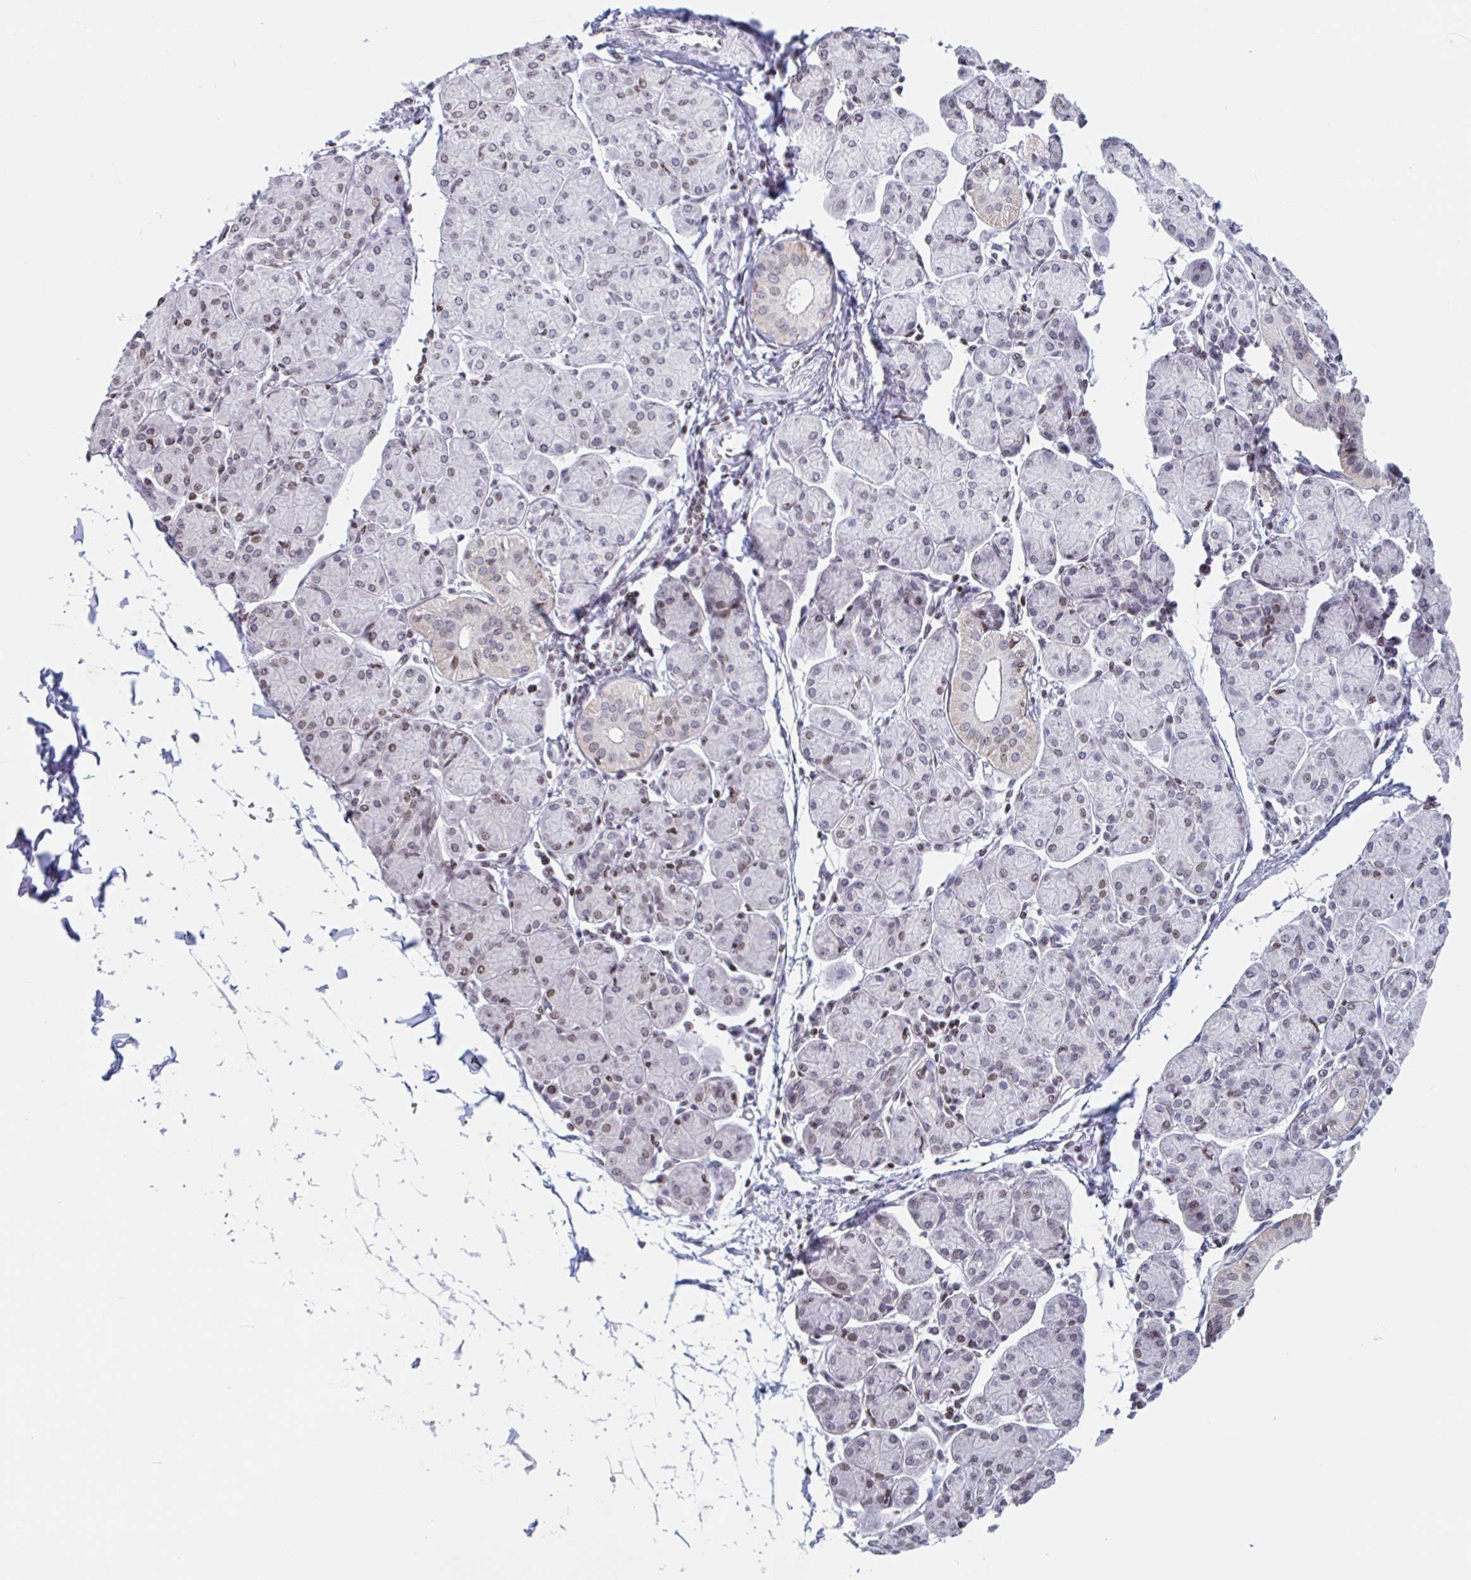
{"staining": {"intensity": "weak", "quantity": "25%-75%", "location": "nuclear"}, "tissue": "salivary gland", "cell_type": "Glandular cells", "image_type": "normal", "snomed": [{"axis": "morphology", "description": "Normal tissue, NOS"}, {"axis": "morphology", "description": "Inflammation, NOS"}, {"axis": "topography", "description": "Lymph node"}, {"axis": "topography", "description": "Salivary gland"}], "caption": "This photomicrograph exhibits immunohistochemistry (IHC) staining of benign salivary gland, with low weak nuclear positivity in approximately 25%-75% of glandular cells.", "gene": "NOL6", "patient": {"sex": "male", "age": 3}}